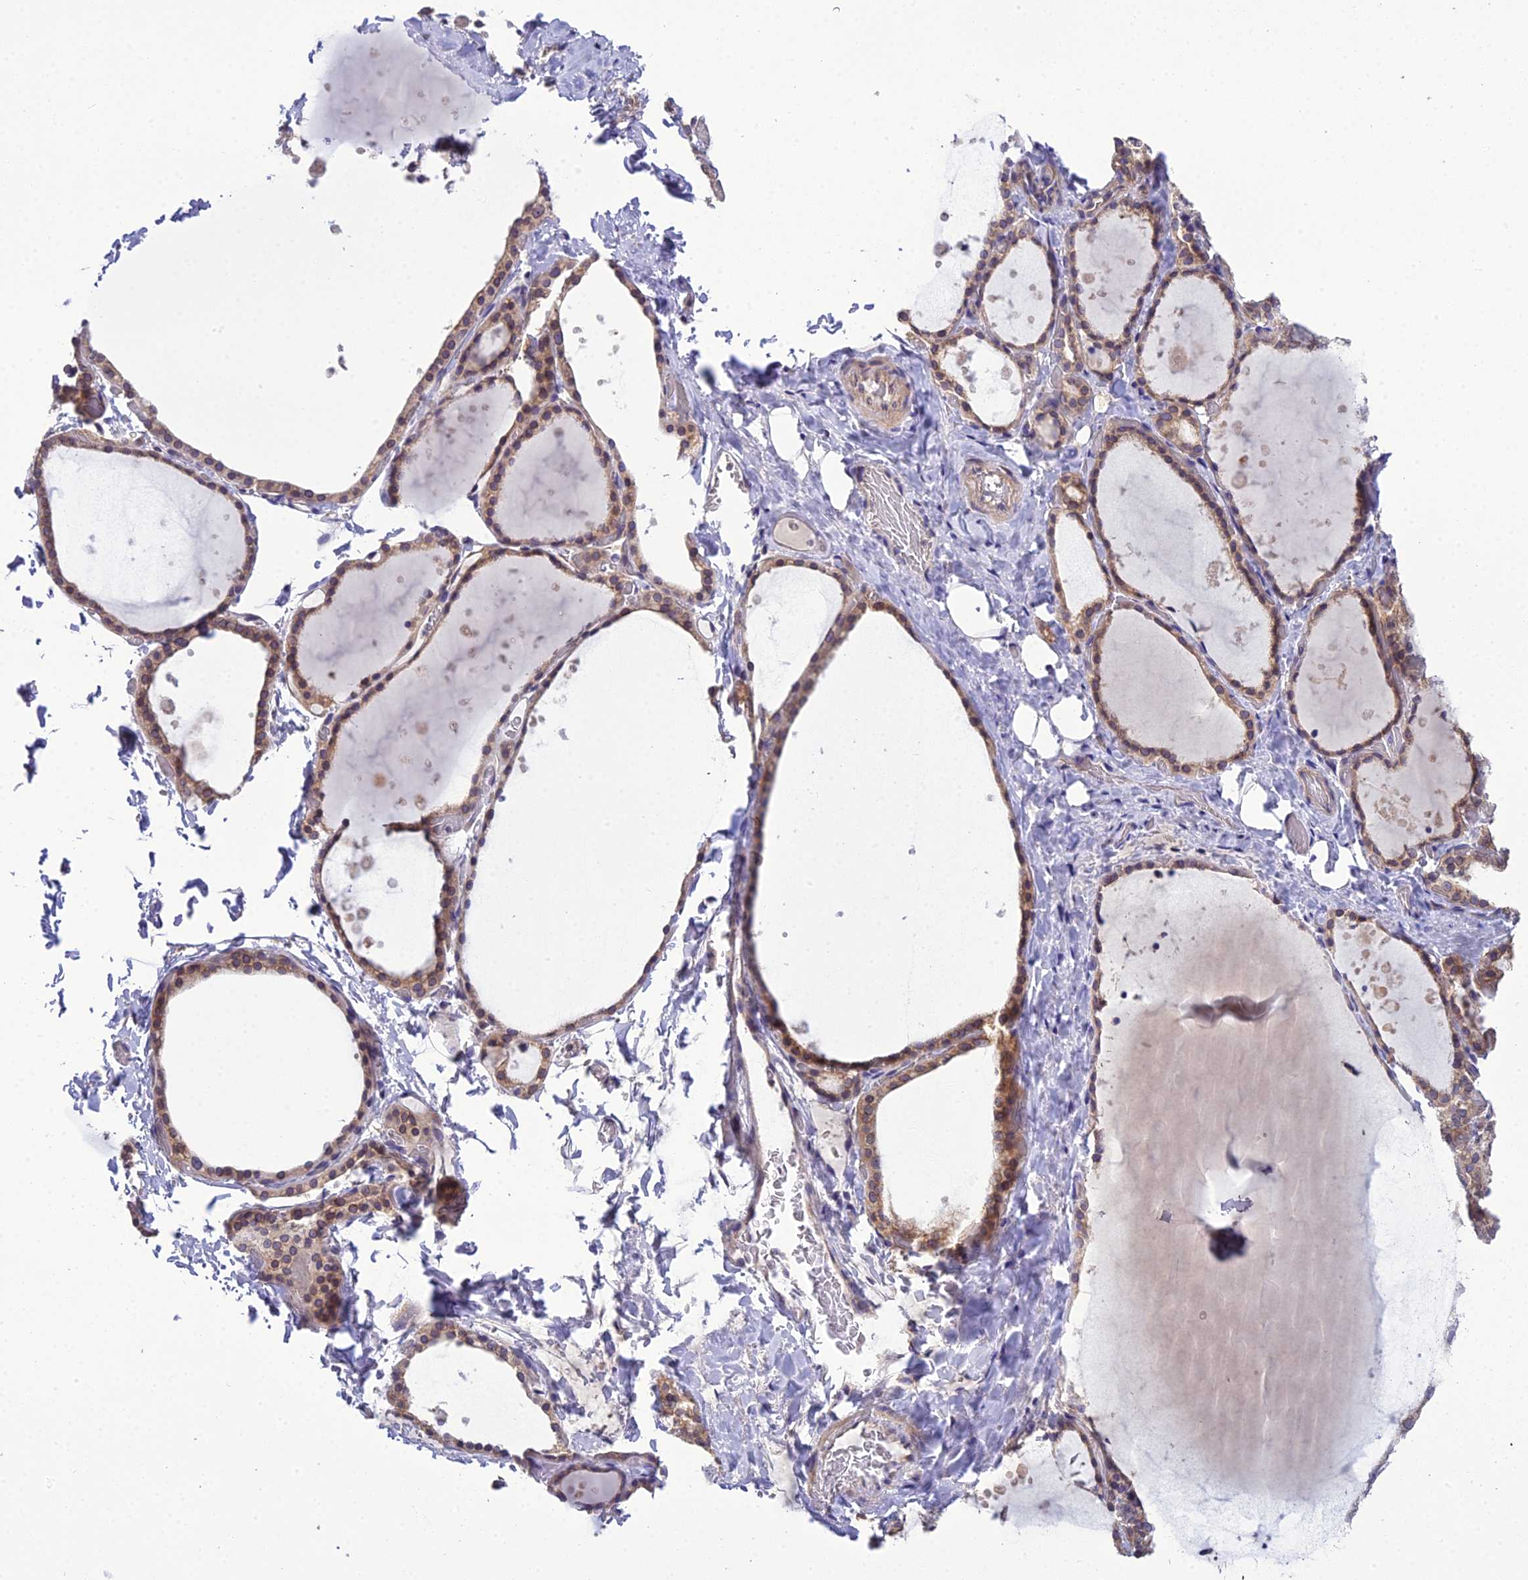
{"staining": {"intensity": "moderate", "quantity": "25%-75%", "location": "cytoplasmic/membranous"}, "tissue": "thyroid gland", "cell_type": "Glandular cells", "image_type": "normal", "snomed": [{"axis": "morphology", "description": "Normal tissue, NOS"}, {"axis": "topography", "description": "Thyroid gland"}], "caption": "Glandular cells display moderate cytoplasmic/membranous expression in about 25%-75% of cells in unremarkable thyroid gland.", "gene": "GOLPH3", "patient": {"sex": "female", "age": 44}}